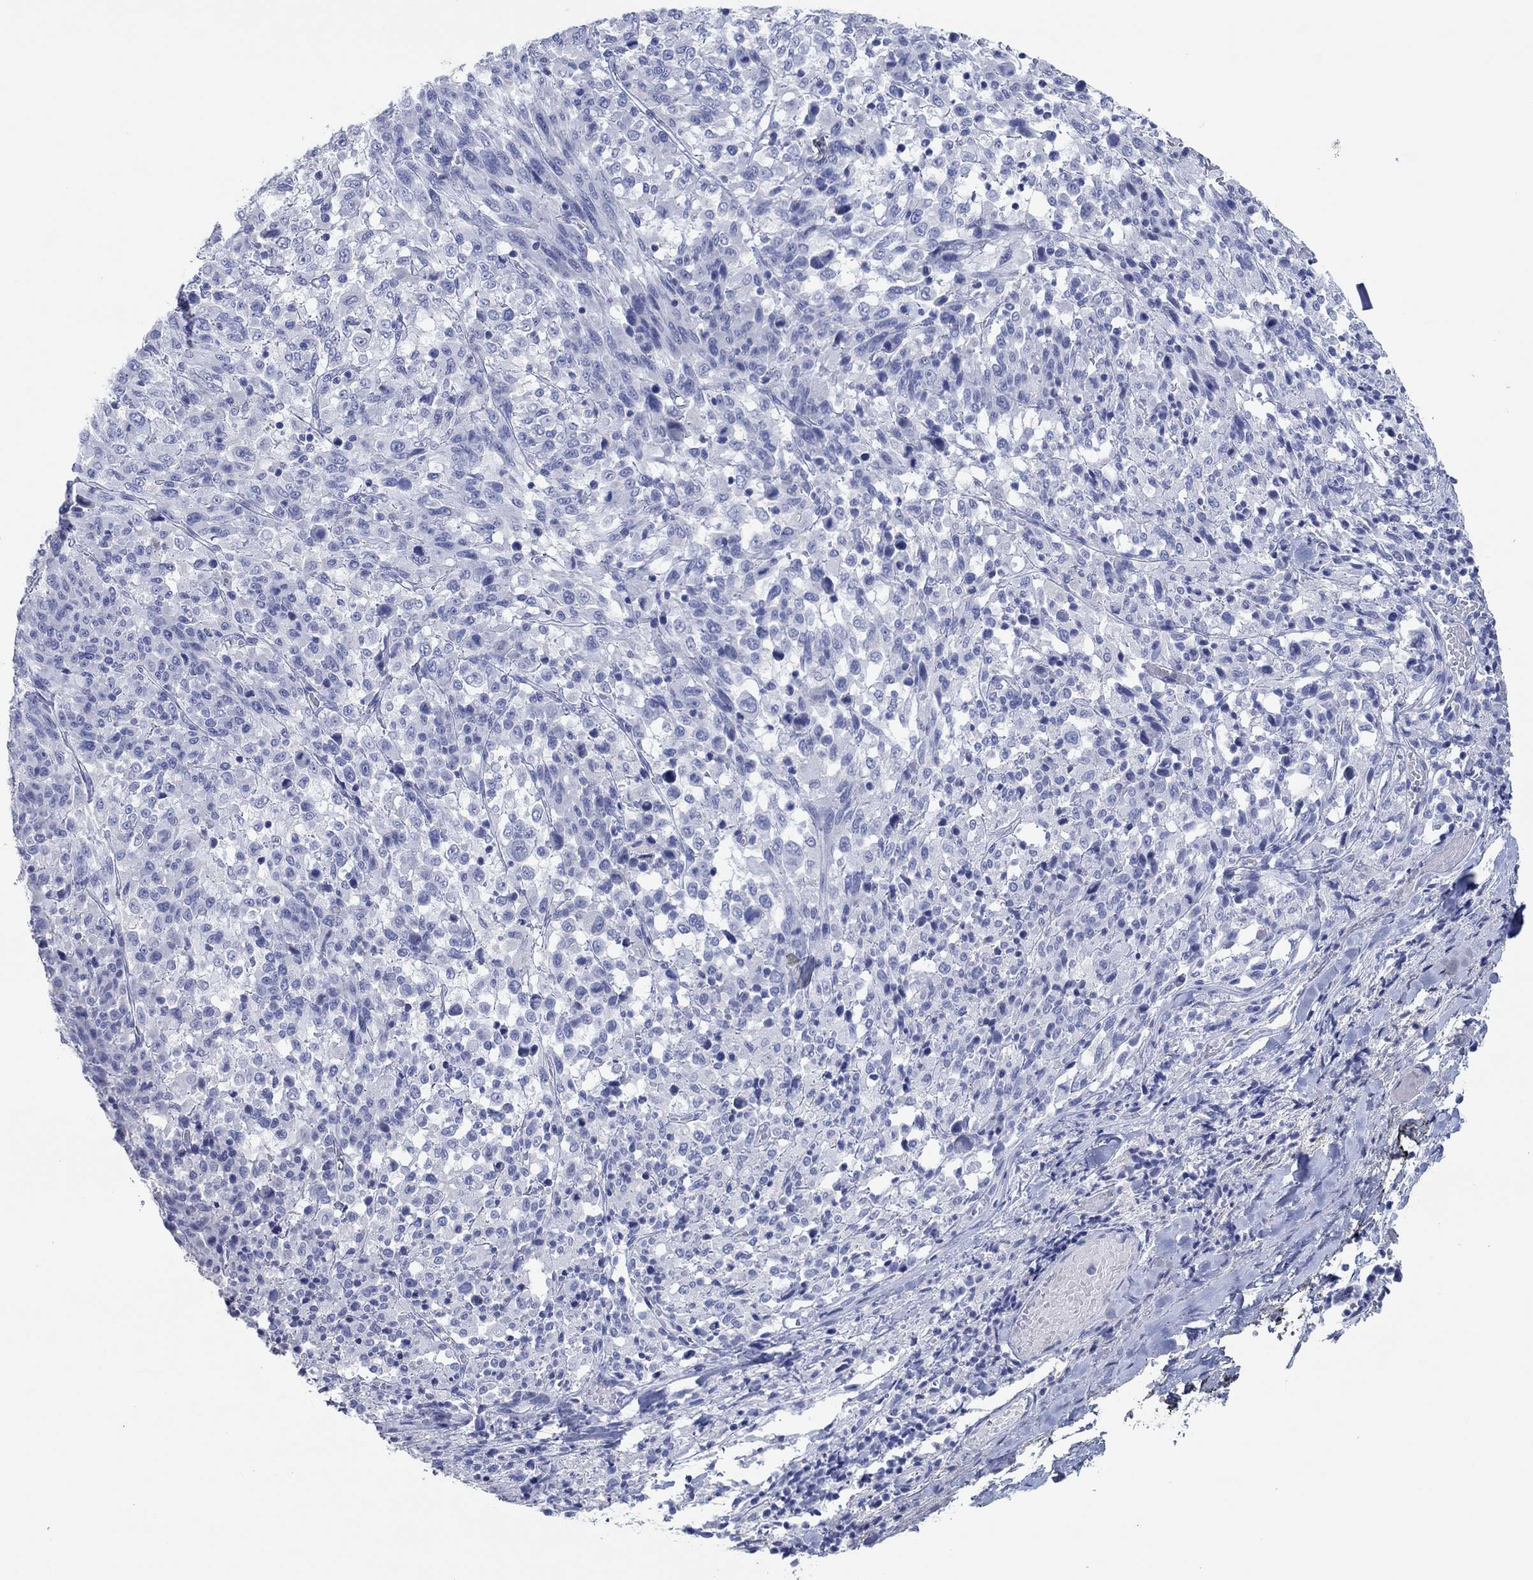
{"staining": {"intensity": "negative", "quantity": "none", "location": "none"}, "tissue": "melanoma", "cell_type": "Tumor cells", "image_type": "cancer", "snomed": [{"axis": "morphology", "description": "Malignant melanoma, NOS"}, {"axis": "topography", "description": "Skin"}], "caption": "Image shows no significant protein expression in tumor cells of melanoma. (DAB immunohistochemistry (IHC) with hematoxylin counter stain).", "gene": "POU5F1", "patient": {"sex": "female", "age": 91}}